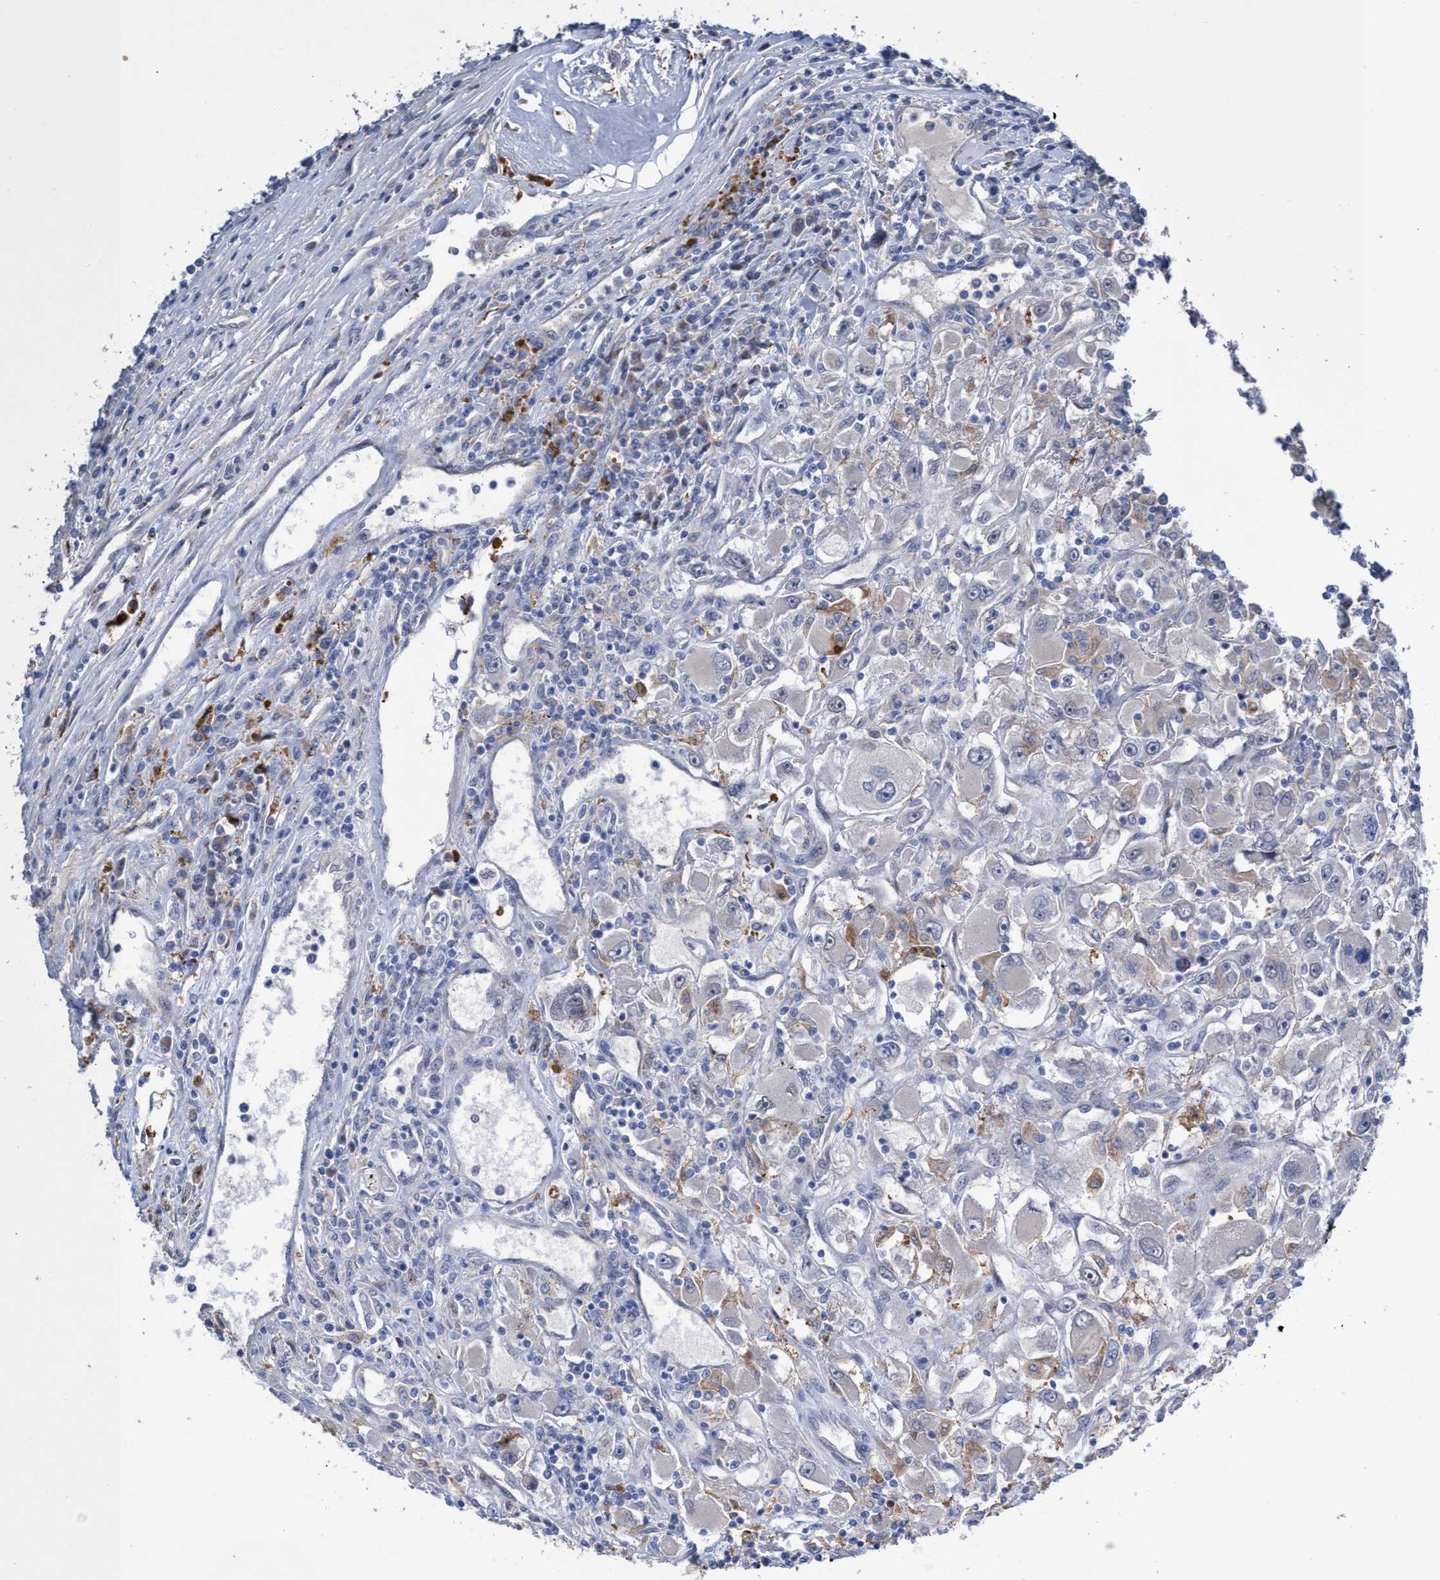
{"staining": {"intensity": "weak", "quantity": "<25%", "location": "cytoplasmic/membranous"}, "tissue": "renal cancer", "cell_type": "Tumor cells", "image_type": "cancer", "snomed": [{"axis": "morphology", "description": "Adenocarcinoma, NOS"}, {"axis": "topography", "description": "Kidney"}], "caption": "Immunohistochemical staining of adenocarcinoma (renal) displays no significant expression in tumor cells.", "gene": "SVEP1", "patient": {"sex": "female", "age": 52}}